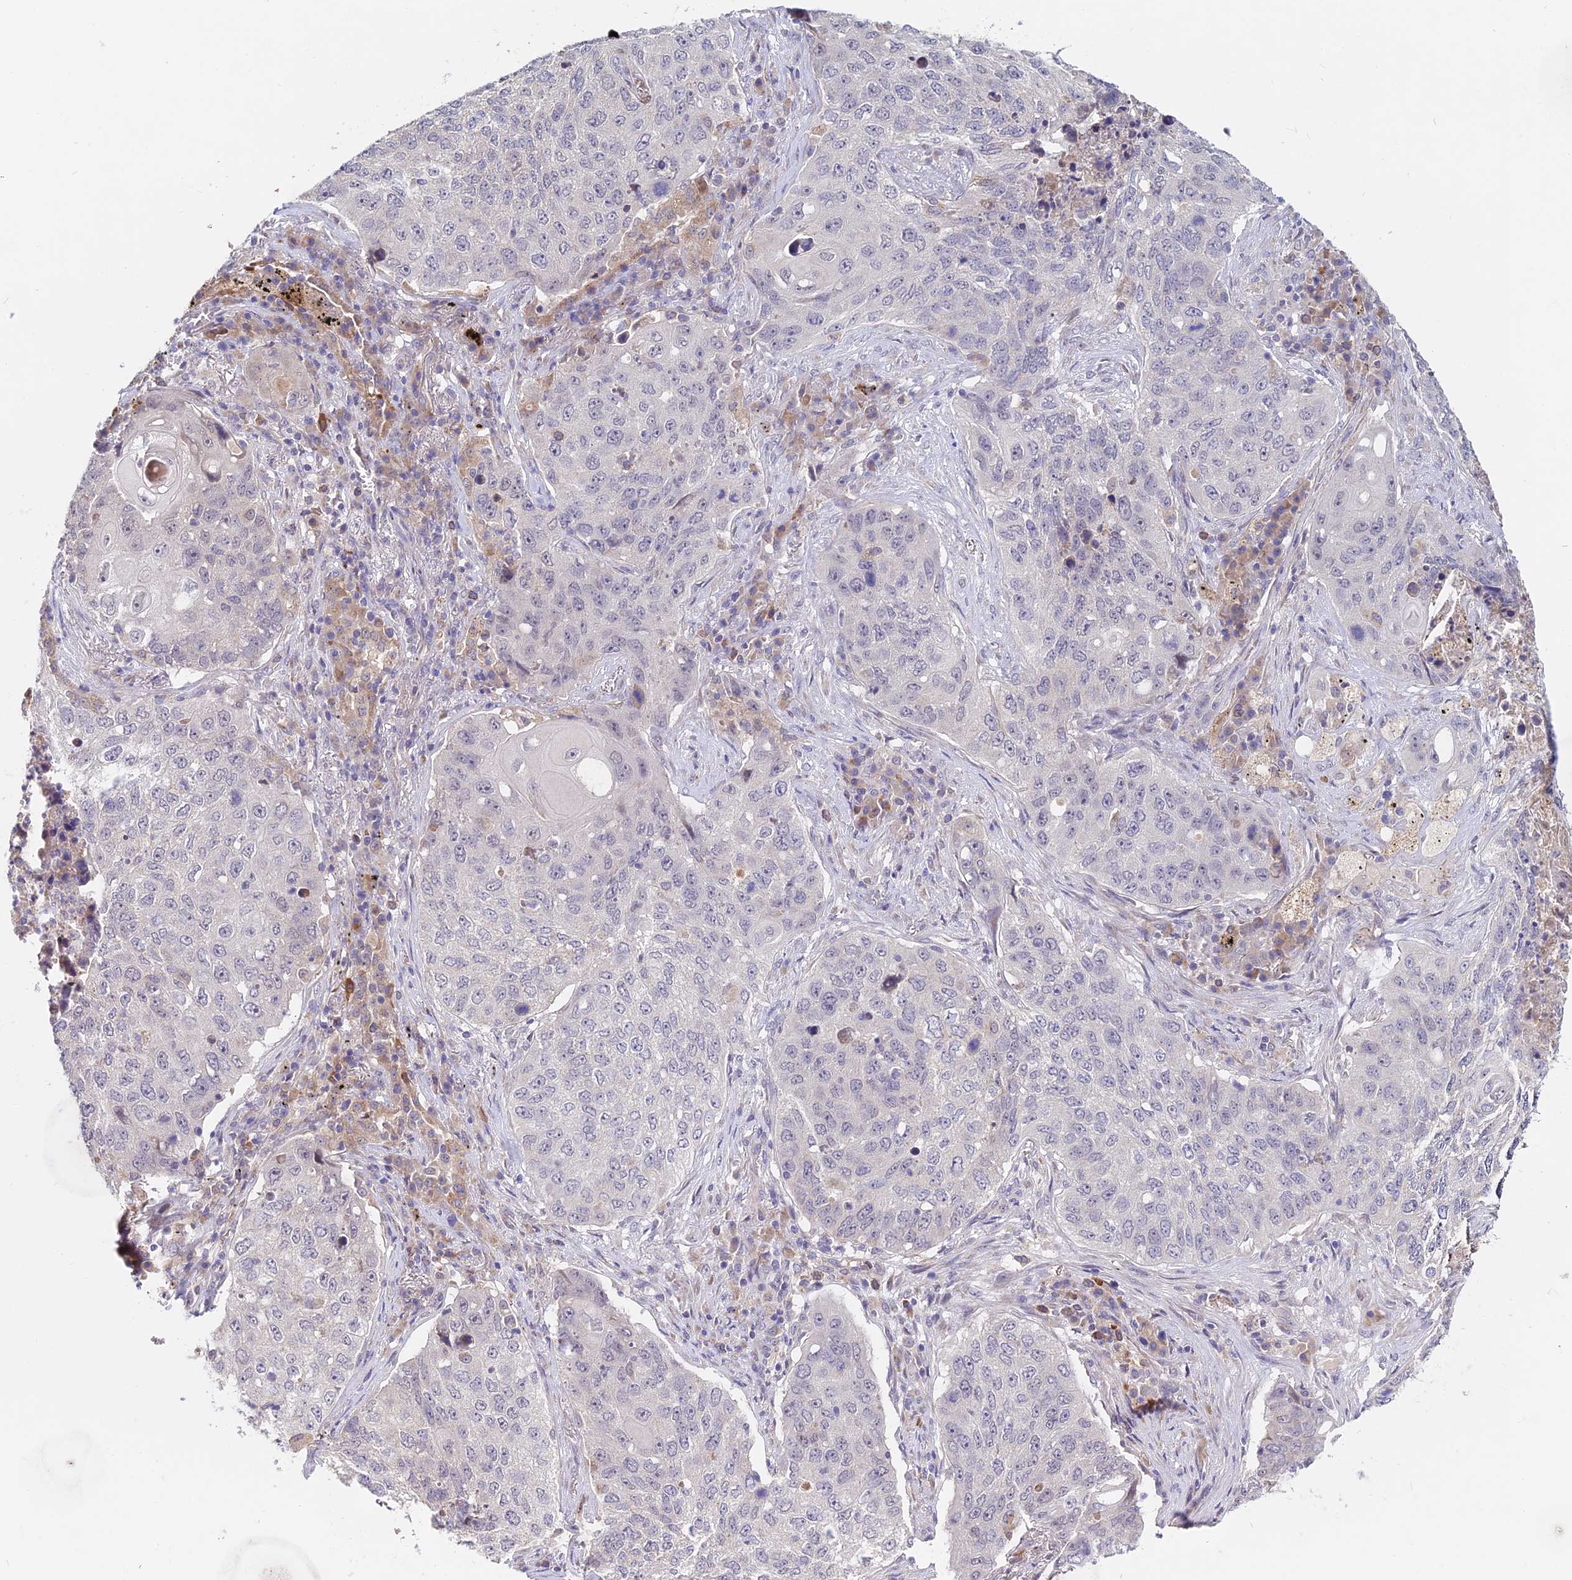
{"staining": {"intensity": "negative", "quantity": "none", "location": "none"}, "tissue": "lung cancer", "cell_type": "Tumor cells", "image_type": "cancer", "snomed": [{"axis": "morphology", "description": "Squamous cell carcinoma, NOS"}, {"axis": "topography", "description": "Lung"}], "caption": "DAB immunohistochemical staining of human lung cancer (squamous cell carcinoma) reveals no significant staining in tumor cells. Nuclei are stained in blue.", "gene": "WDR43", "patient": {"sex": "female", "age": 63}}